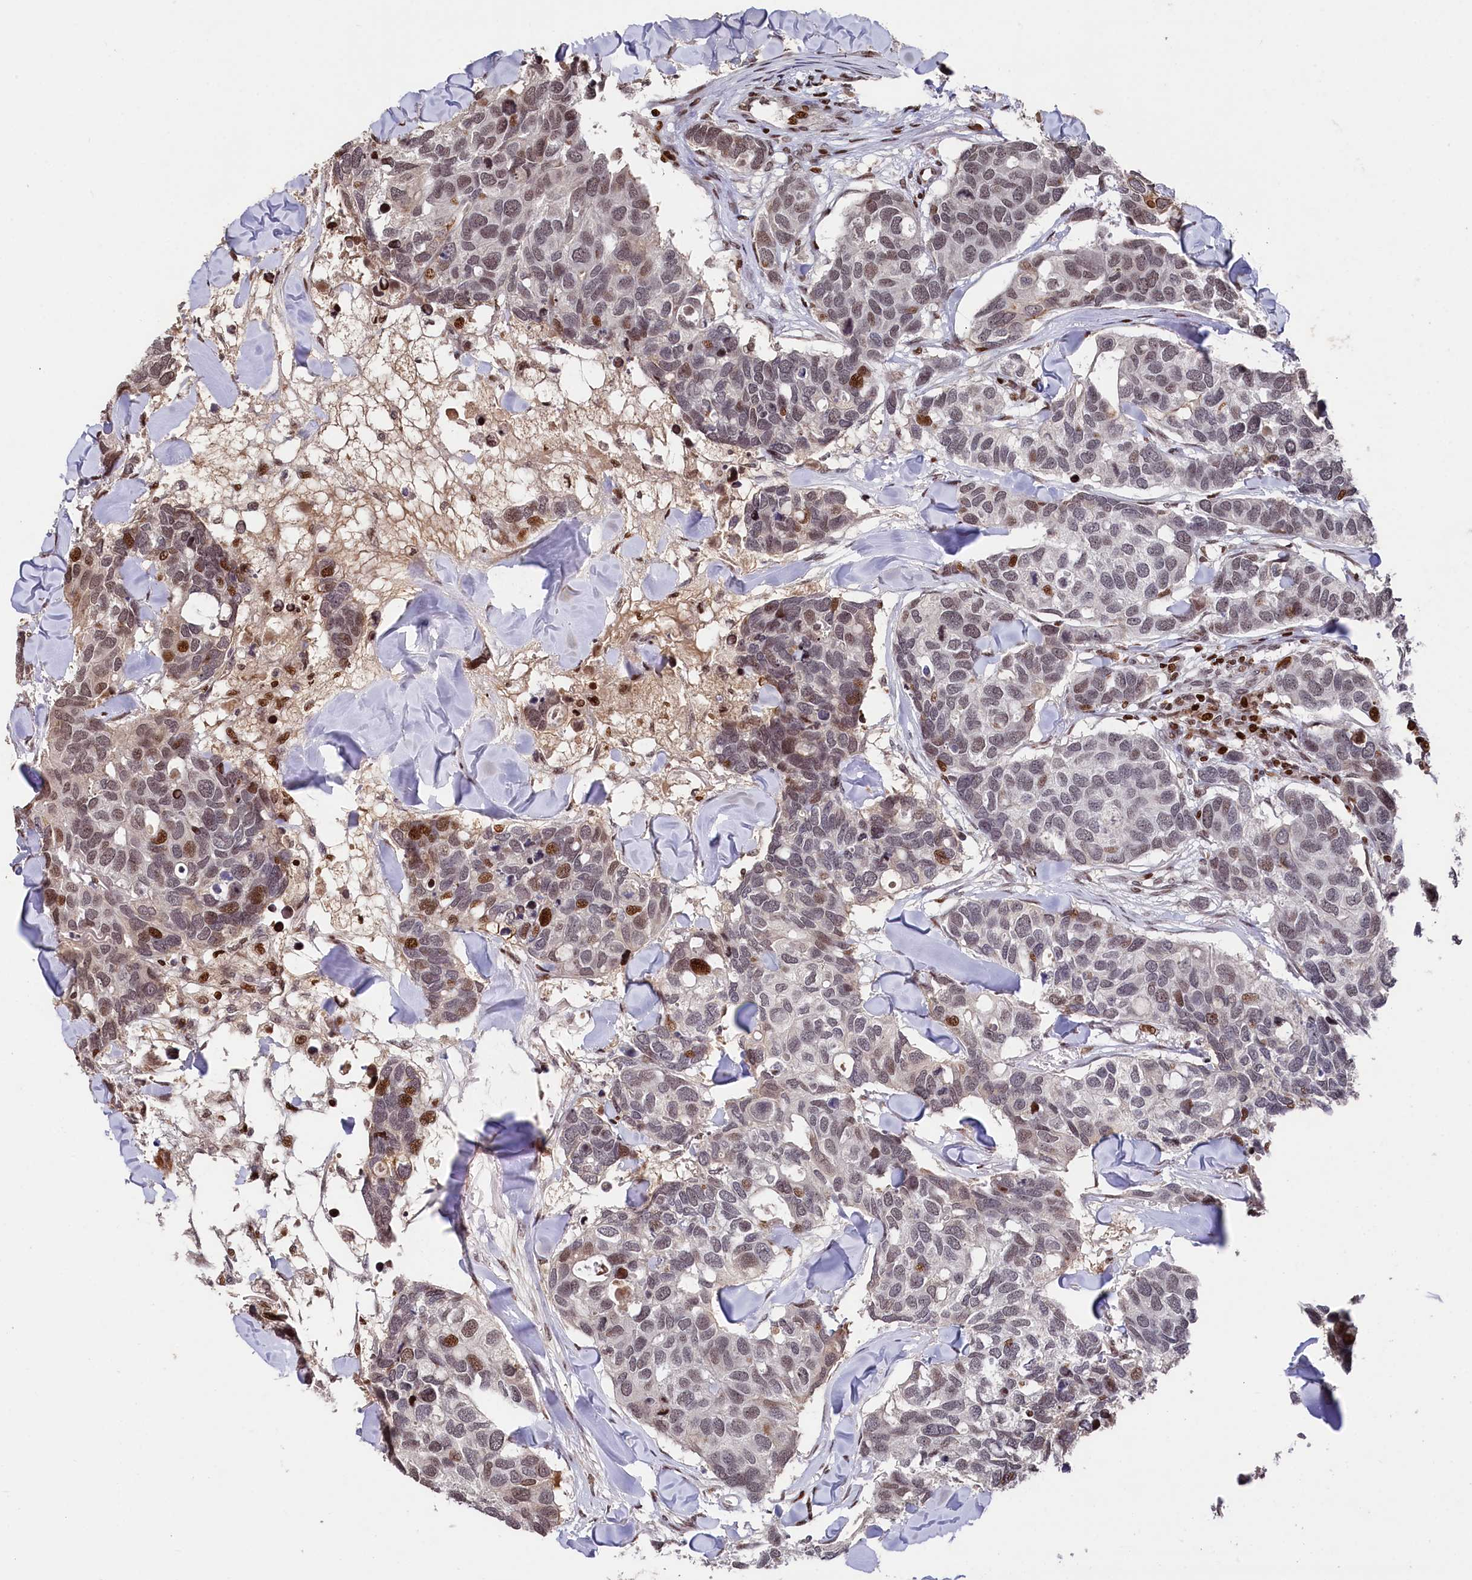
{"staining": {"intensity": "moderate", "quantity": "<25%", "location": "nuclear"}, "tissue": "breast cancer", "cell_type": "Tumor cells", "image_type": "cancer", "snomed": [{"axis": "morphology", "description": "Duct carcinoma"}, {"axis": "topography", "description": "Breast"}], "caption": "A micrograph showing moderate nuclear positivity in approximately <25% of tumor cells in breast cancer, as visualized by brown immunohistochemical staining.", "gene": "MCF2L2", "patient": {"sex": "female", "age": 83}}